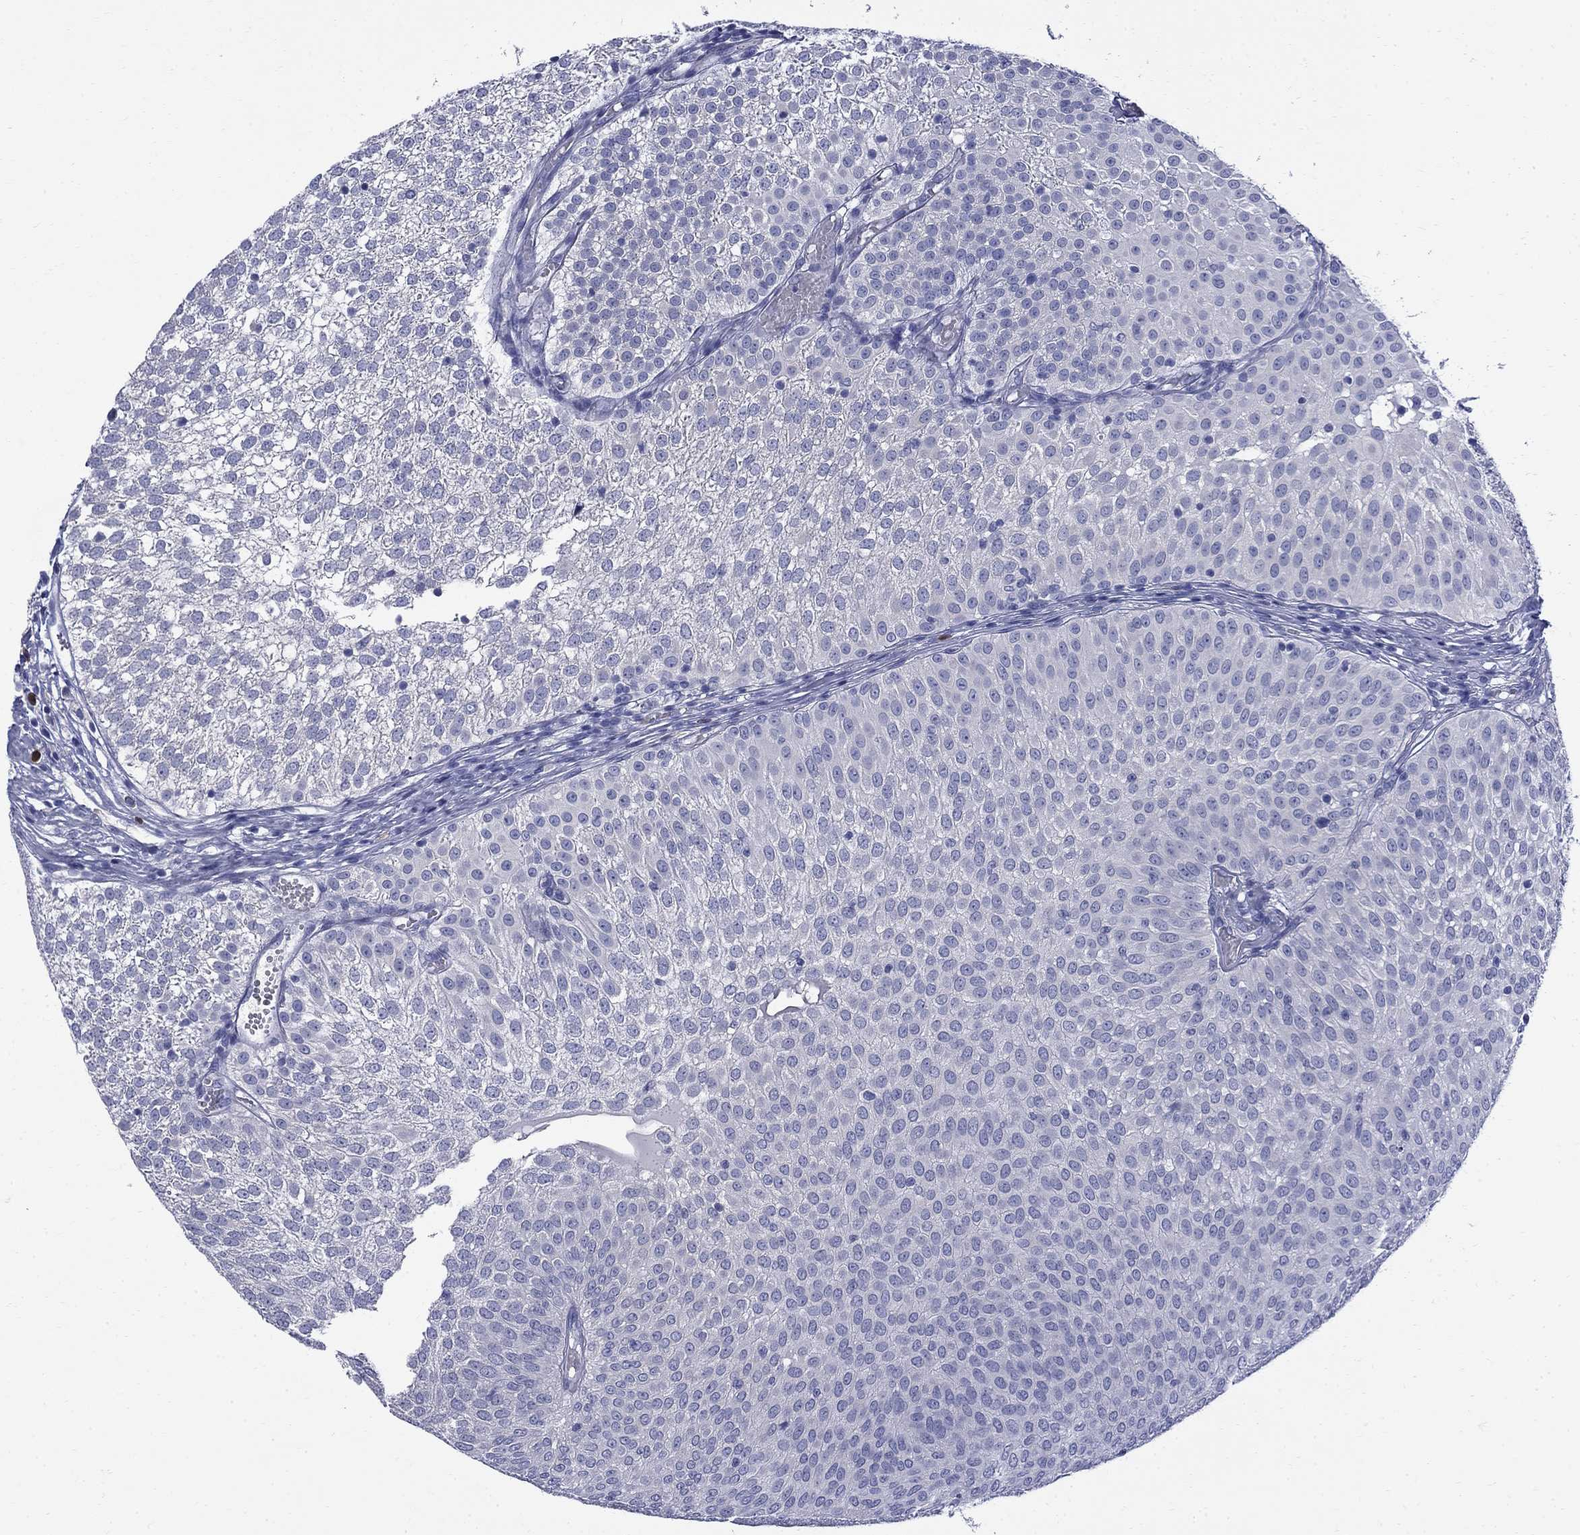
{"staining": {"intensity": "negative", "quantity": "none", "location": "none"}, "tissue": "urothelial cancer", "cell_type": "Tumor cells", "image_type": "cancer", "snomed": [{"axis": "morphology", "description": "Urothelial carcinoma, Low grade"}, {"axis": "topography", "description": "Urinary bladder"}], "caption": "Urothelial cancer was stained to show a protein in brown. There is no significant positivity in tumor cells. Brightfield microscopy of immunohistochemistry (IHC) stained with DAB (brown) and hematoxylin (blue), captured at high magnification.", "gene": "SERPINB2", "patient": {"sex": "male", "age": 52}}